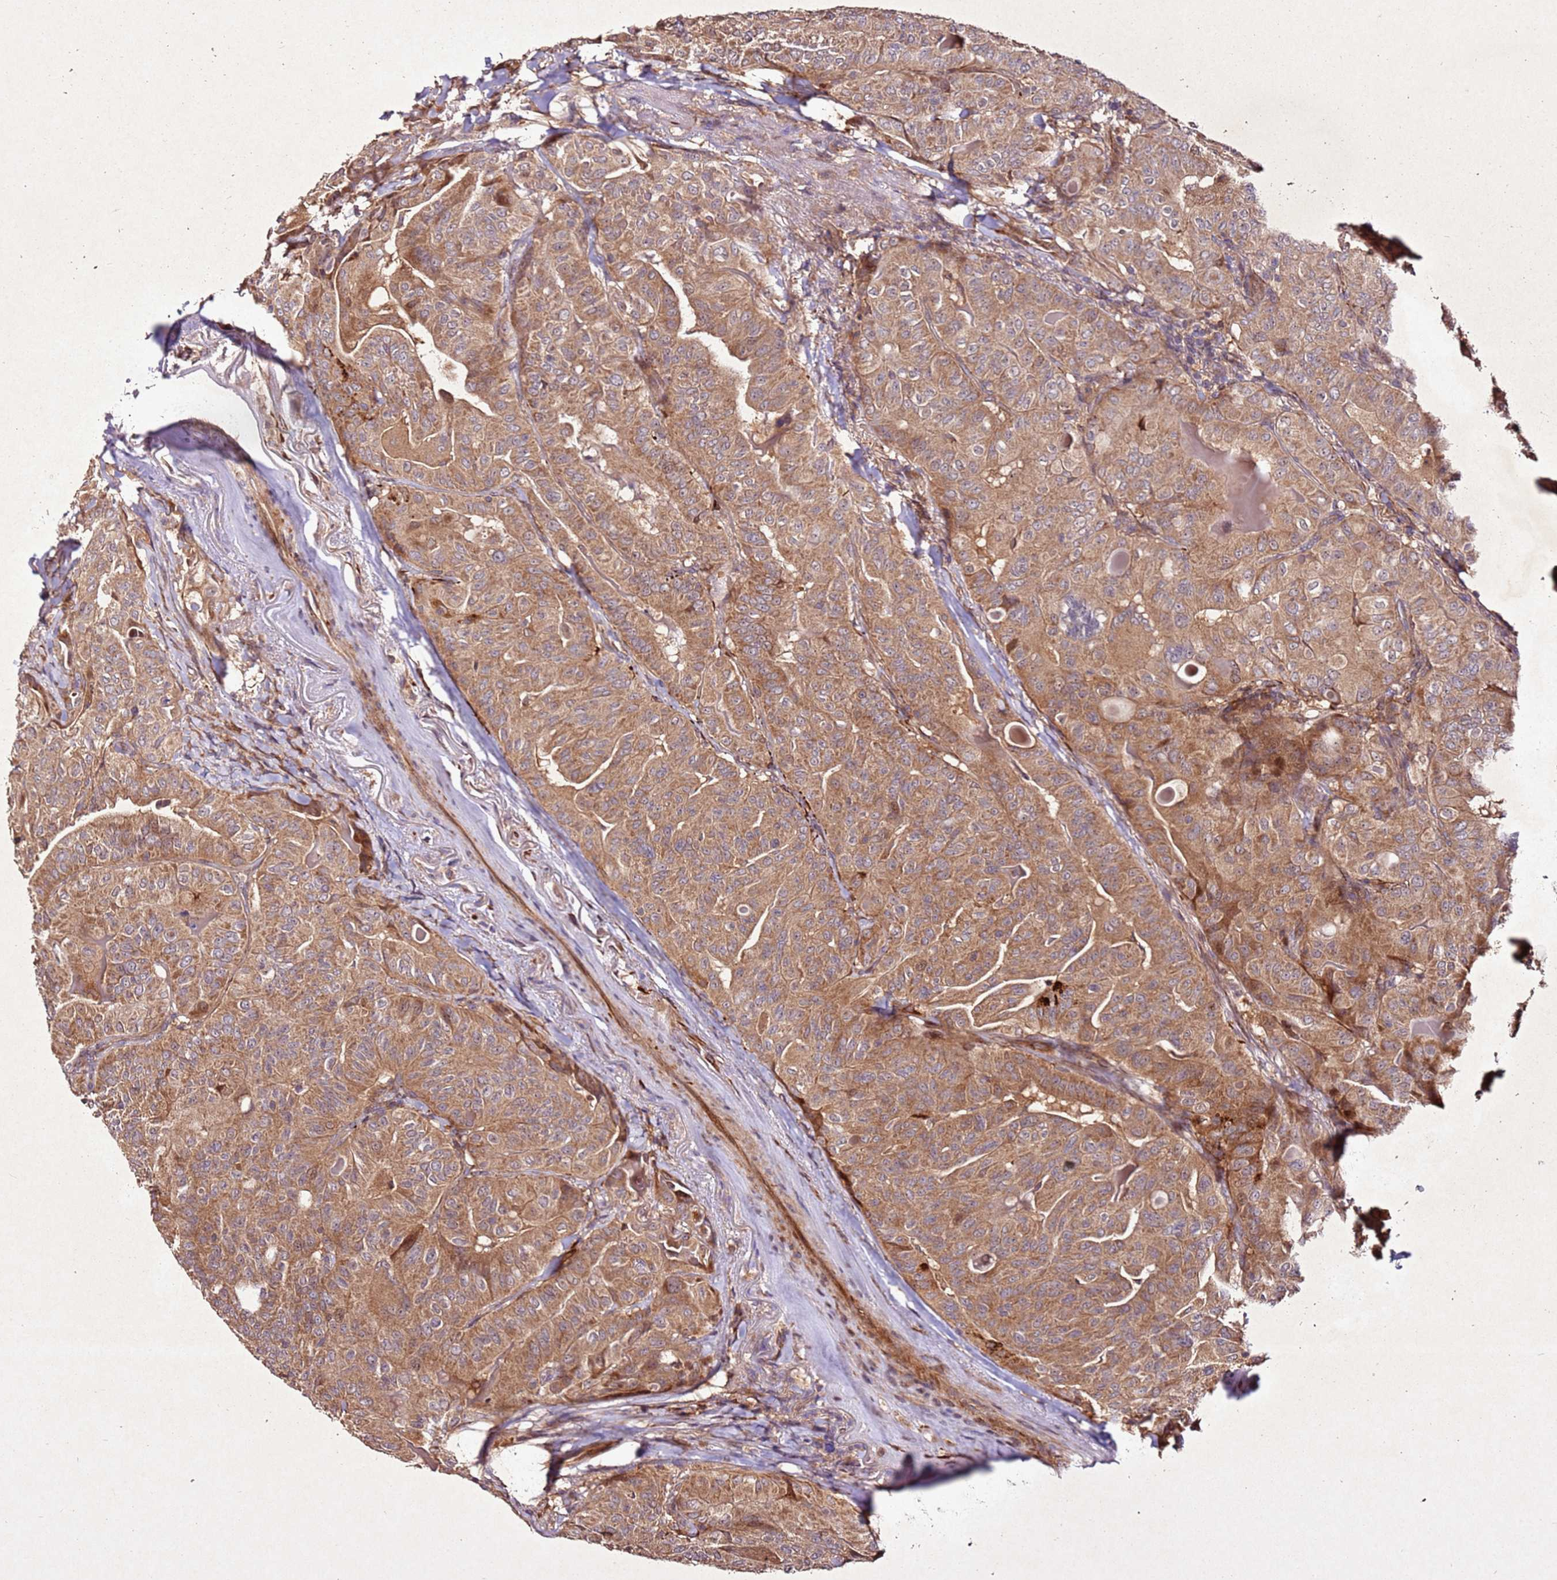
{"staining": {"intensity": "moderate", "quantity": ">75%", "location": "cytoplasmic/membranous"}, "tissue": "thyroid cancer", "cell_type": "Tumor cells", "image_type": "cancer", "snomed": [{"axis": "morphology", "description": "Papillary adenocarcinoma, NOS"}, {"axis": "topography", "description": "Thyroid gland"}], "caption": "Brown immunohistochemical staining in thyroid papillary adenocarcinoma shows moderate cytoplasmic/membranous staining in approximately >75% of tumor cells.", "gene": "PTMA", "patient": {"sex": "female", "age": 68}}